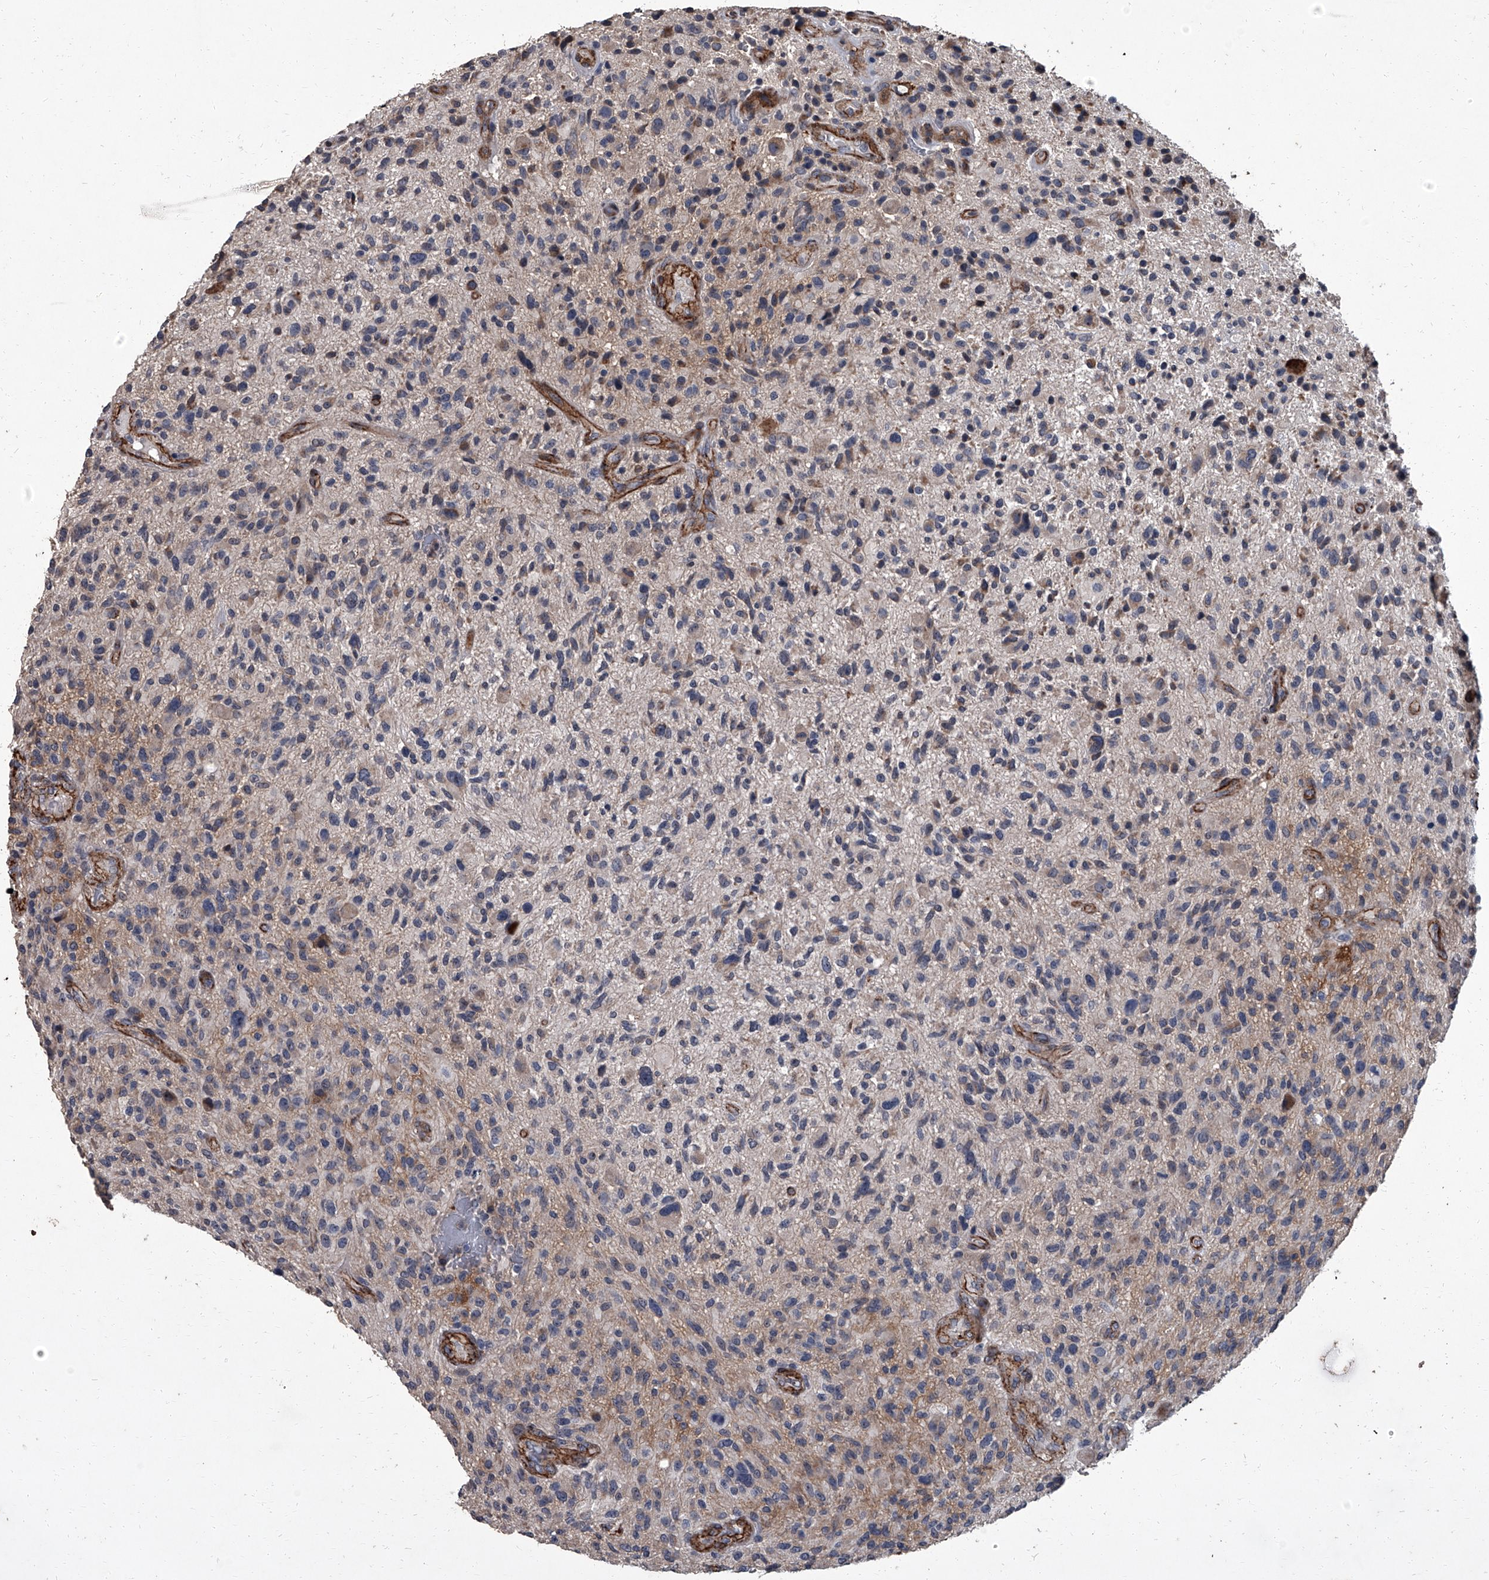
{"staining": {"intensity": "negative", "quantity": "none", "location": "none"}, "tissue": "glioma", "cell_type": "Tumor cells", "image_type": "cancer", "snomed": [{"axis": "morphology", "description": "Glioma, malignant, High grade"}, {"axis": "topography", "description": "Brain"}], "caption": "Immunohistochemistry histopathology image of neoplastic tissue: glioma stained with DAB shows no significant protein staining in tumor cells.", "gene": "SIRT4", "patient": {"sex": "male", "age": 47}}